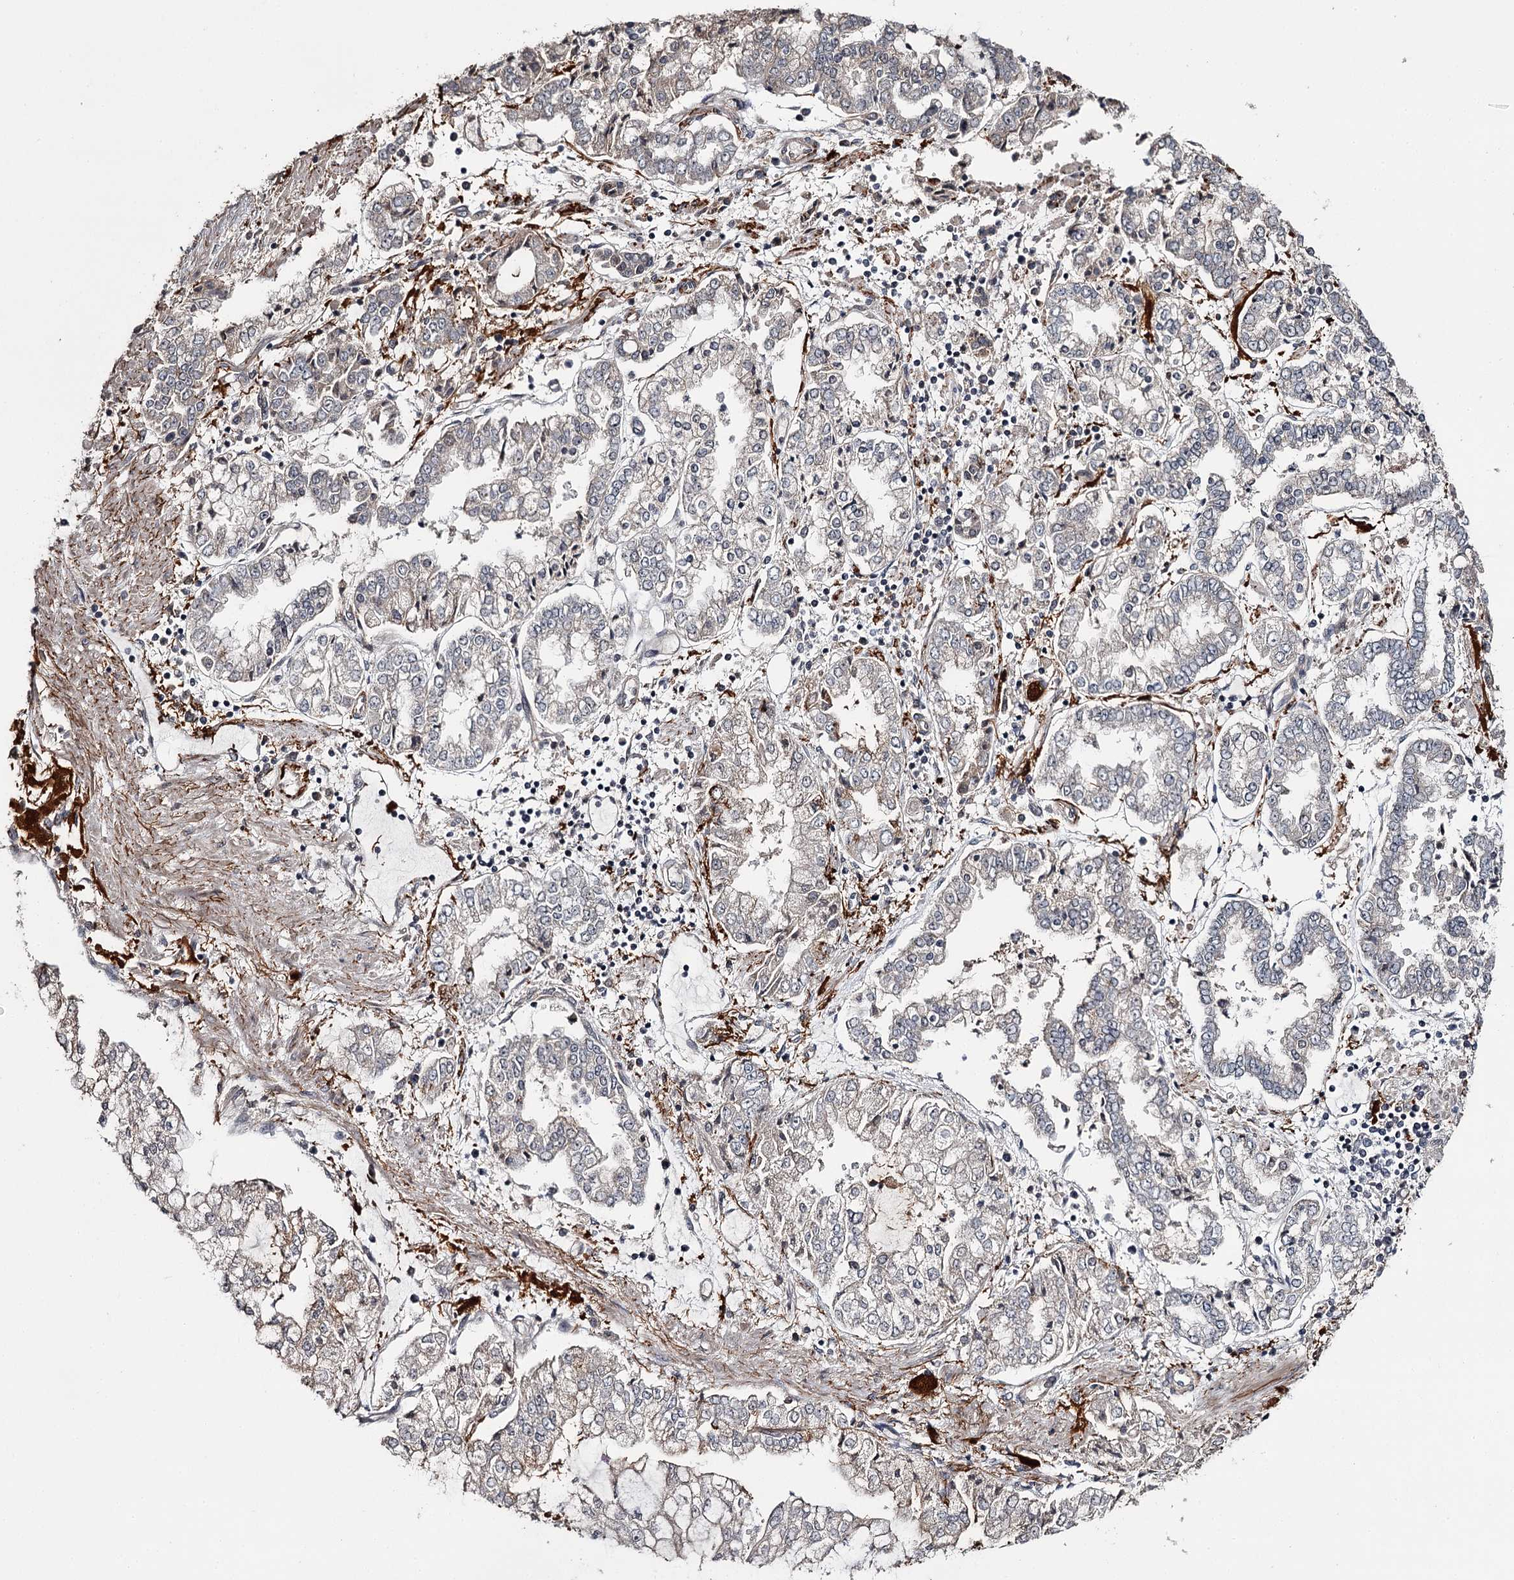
{"staining": {"intensity": "negative", "quantity": "none", "location": "none"}, "tissue": "stomach cancer", "cell_type": "Tumor cells", "image_type": "cancer", "snomed": [{"axis": "morphology", "description": "Adenocarcinoma, NOS"}, {"axis": "topography", "description": "Stomach"}], "caption": "Photomicrograph shows no protein staining in tumor cells of adenocarcinoma (stomach) tissue.", "gene": "CWF19L2", "patient": {"sex": "male", "age": 76}}